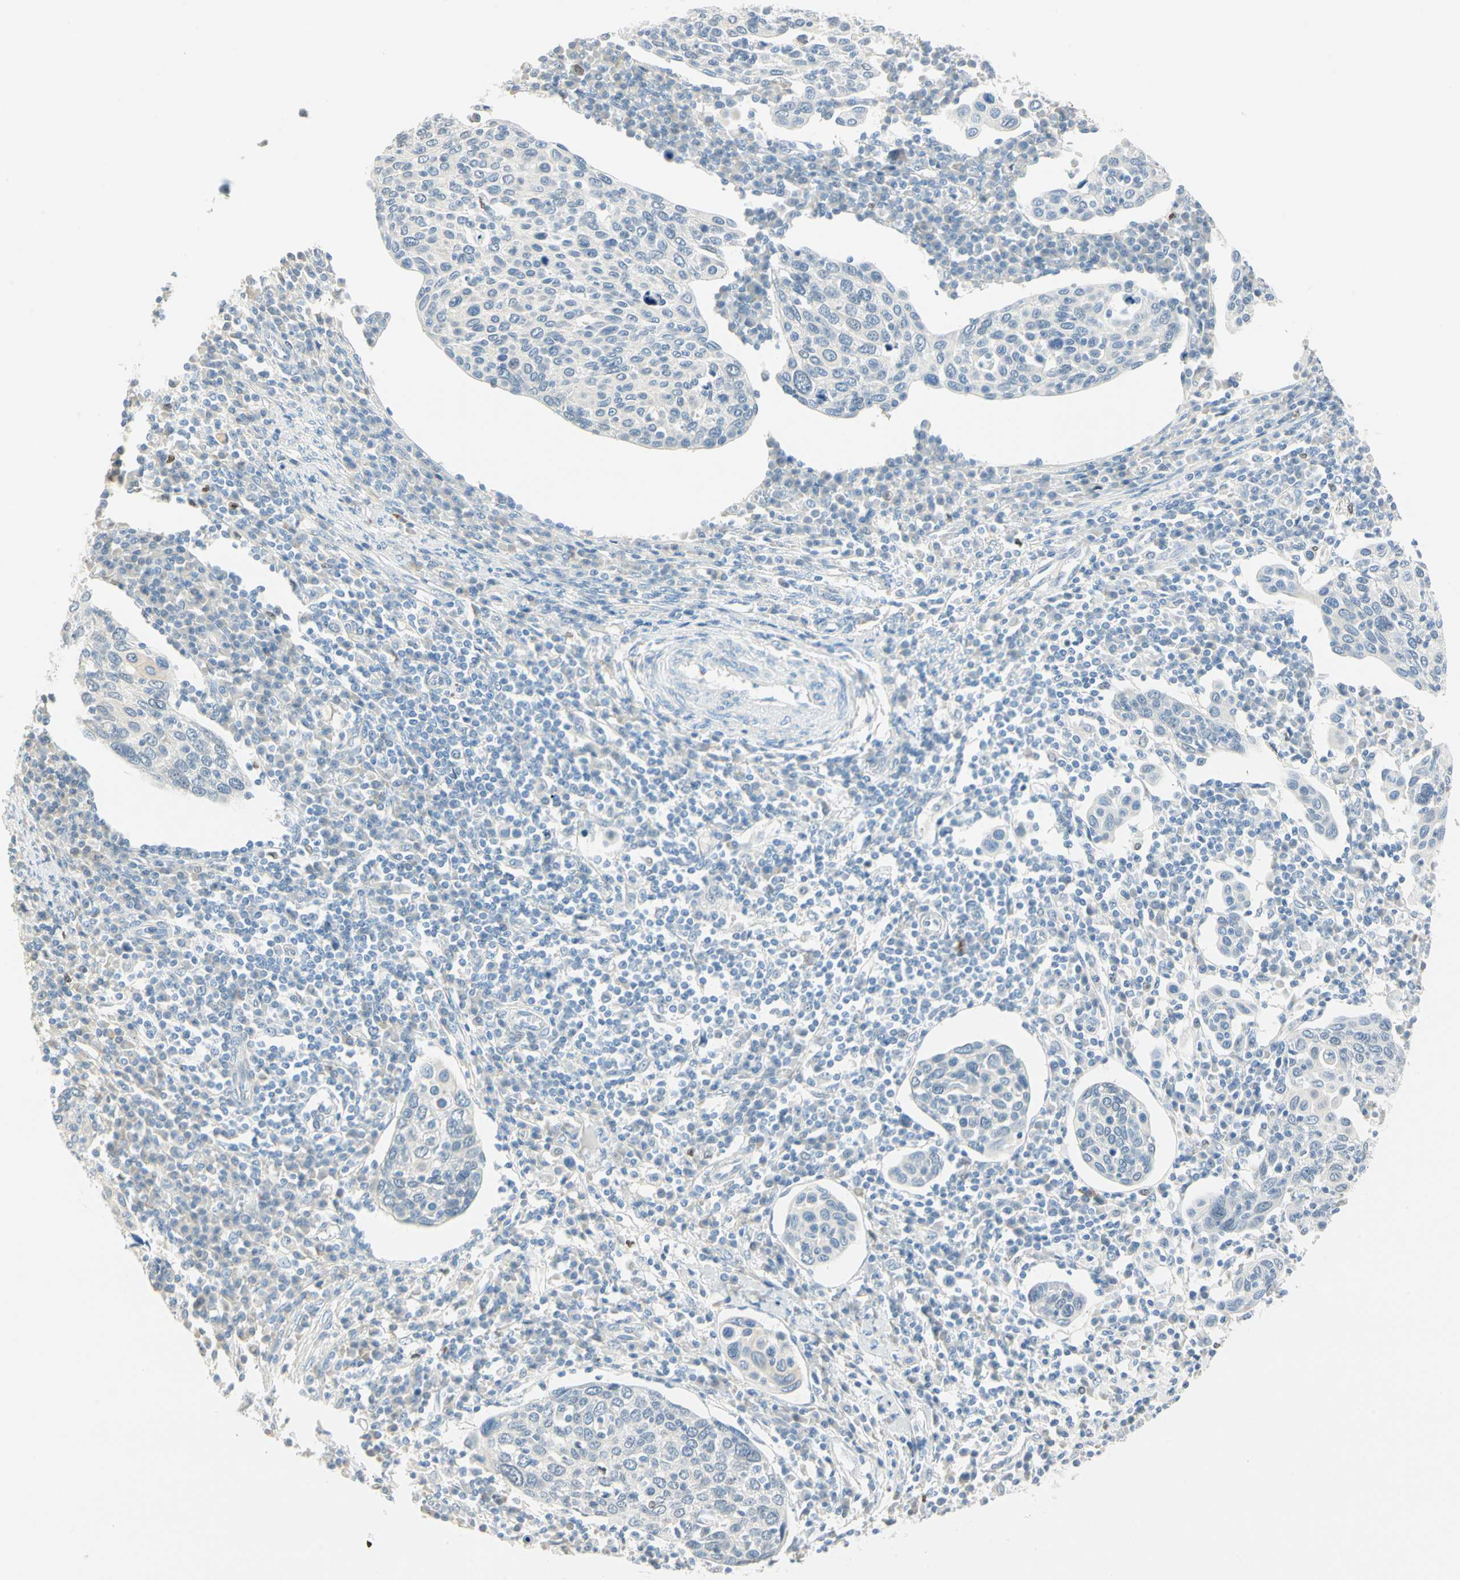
{"staining": {"intensity": "negative", "quantity": "none", "location": "none"}, "tissue": "cervical cancer", "cell_type": "Tumor cells", "image_type": "cancer", "snomed": [{"axis": "morphology", "description": "Squamous cell carcinoma, NOS"}, {"axis": "topography", "description": "Cervix"}], "caption": "Immunohistochemistry (IHC) image of human cervical cancer (squamous cell carcinoma) stained for a protein (brown), which reveals no staining in tumor cells.", "gene": "MLLT10", "patient": {"sex": "female", "age": 40}}